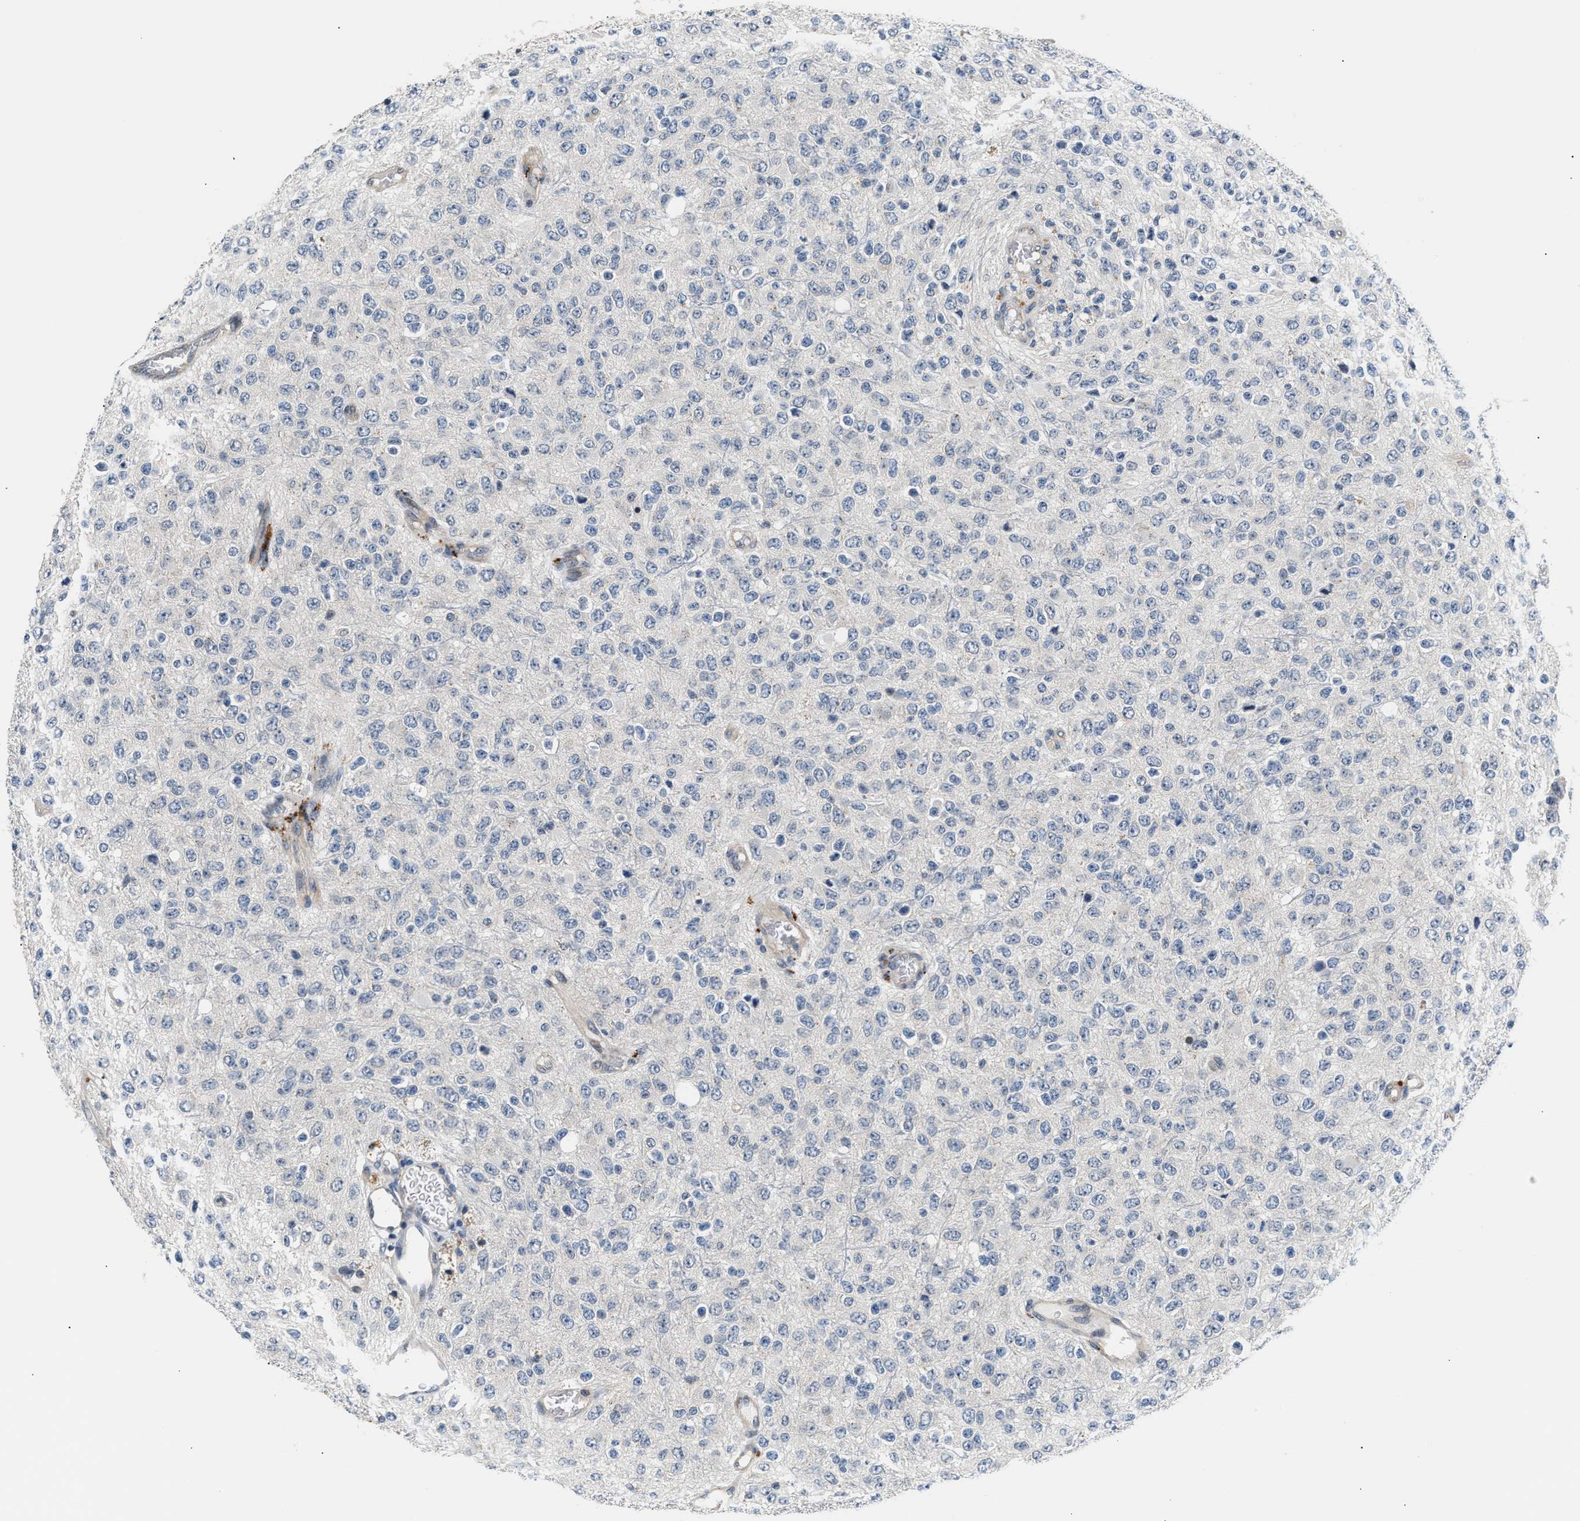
{"staining": {"intensity": "negative", "quantity": "none", "location": "none"}, "tissue": "glioma", "cell_type": "Tumor cells", "image_type": "cancer", "snomed": [{"axis": "morphology", "description": "Glioma, malignant, High grade"}, {"axis": "topography", "description": "pancreas cauda"}], "caption": "Immunohistochemistry image of neoplastic tissue: human malignant glioma (high-grade) stained with DAB (3,3'-diaminobenzidine) exhibits no significant protein staining in tumor cells.", "gene": "PPM1H", "patient": {"sex": "male", "age": 60}}